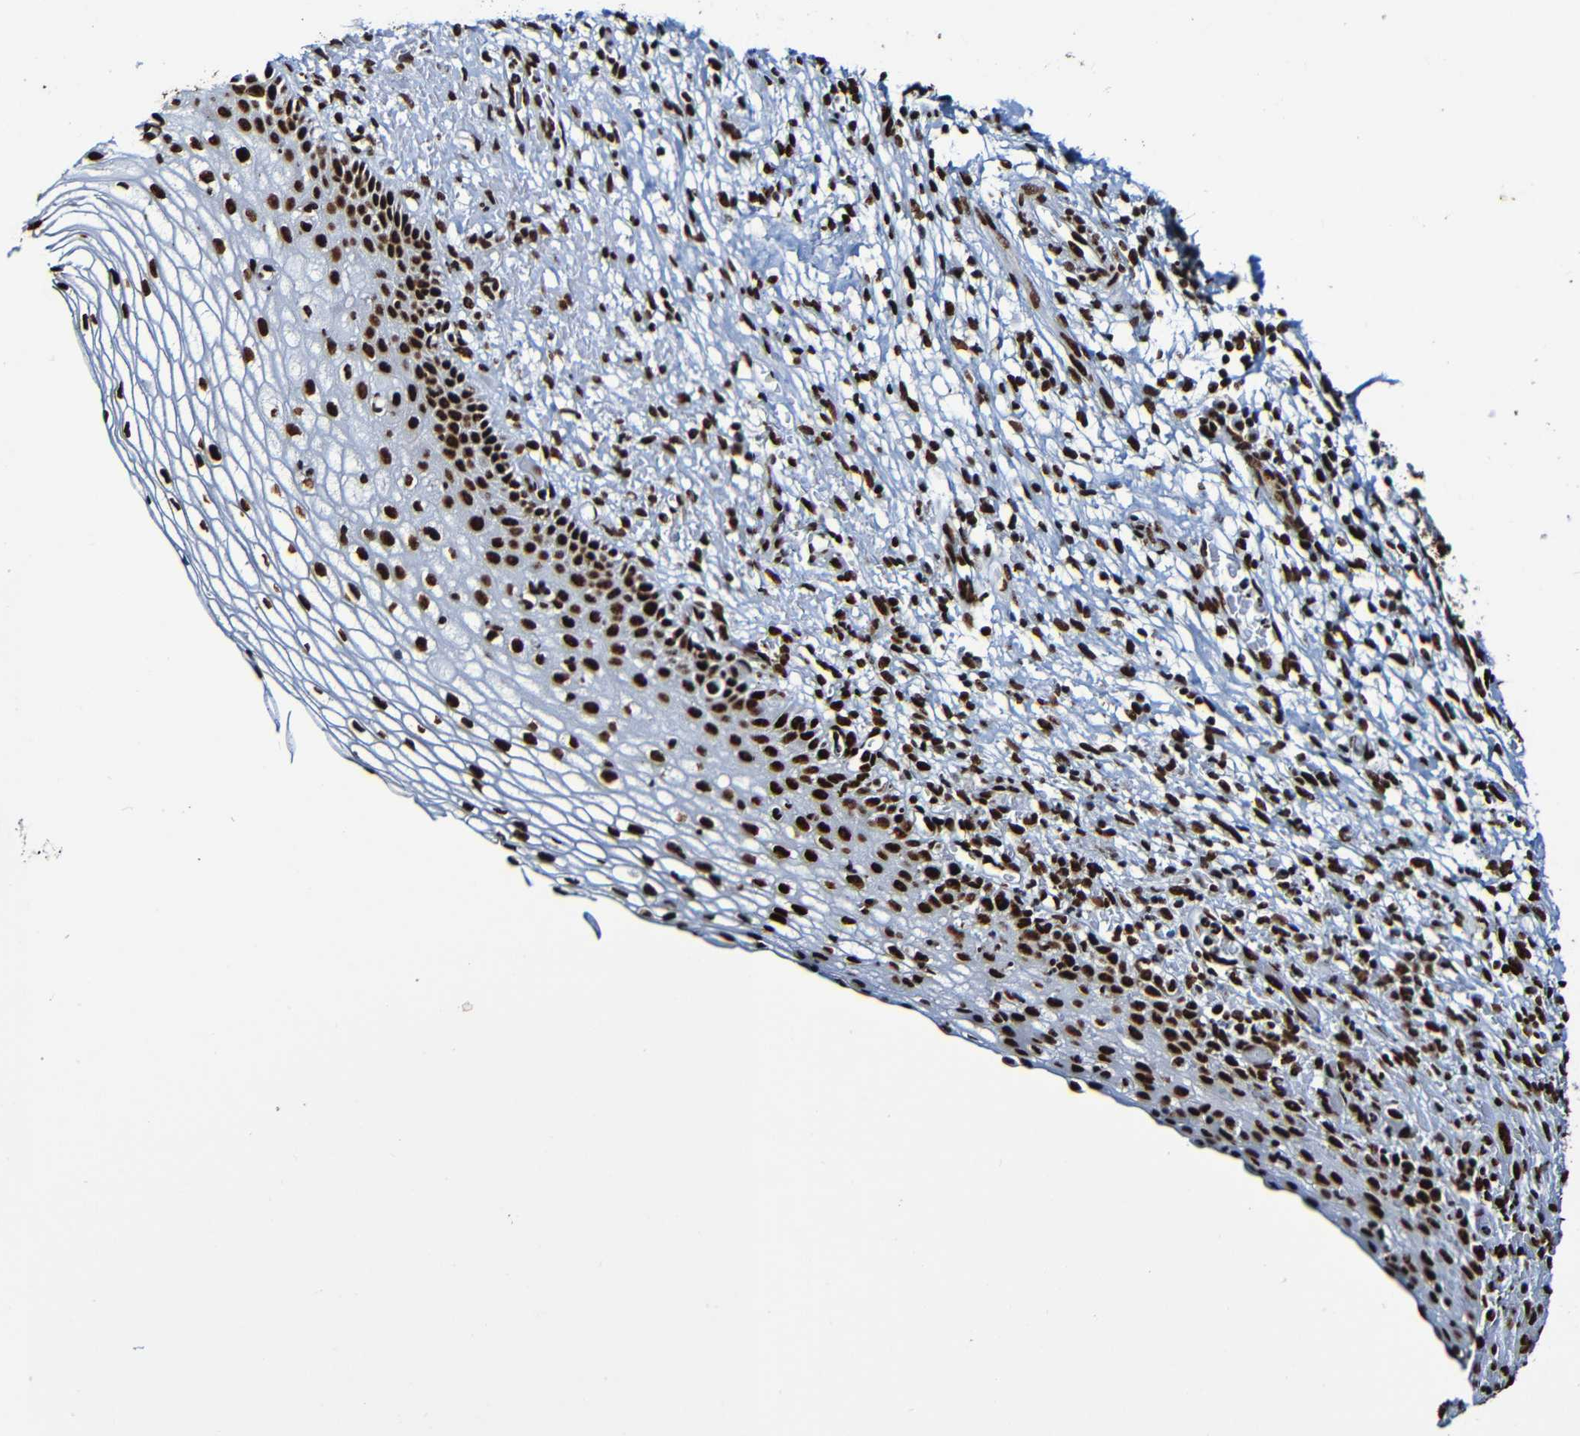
{"staining": {"intensity": "strong", "quantity": ">75%", "location": "nuclear"}, "tissue": "cervical cancer", "cell_type": "Tumor cells", "image_type": "cancer", "snomed": [{"axis": "morphology", "description": "Squamous cell carcinoma, NOS"}, {"axis": "topography", "description": "Cervix"}], "caption": "Cervical cancer stained for a protein (brown) demonstrates strong nuclear positive staining in approximately >75% of tumor cells.", "gene": "SRSF3", "patient": {"sex": "female", "age": 51}}